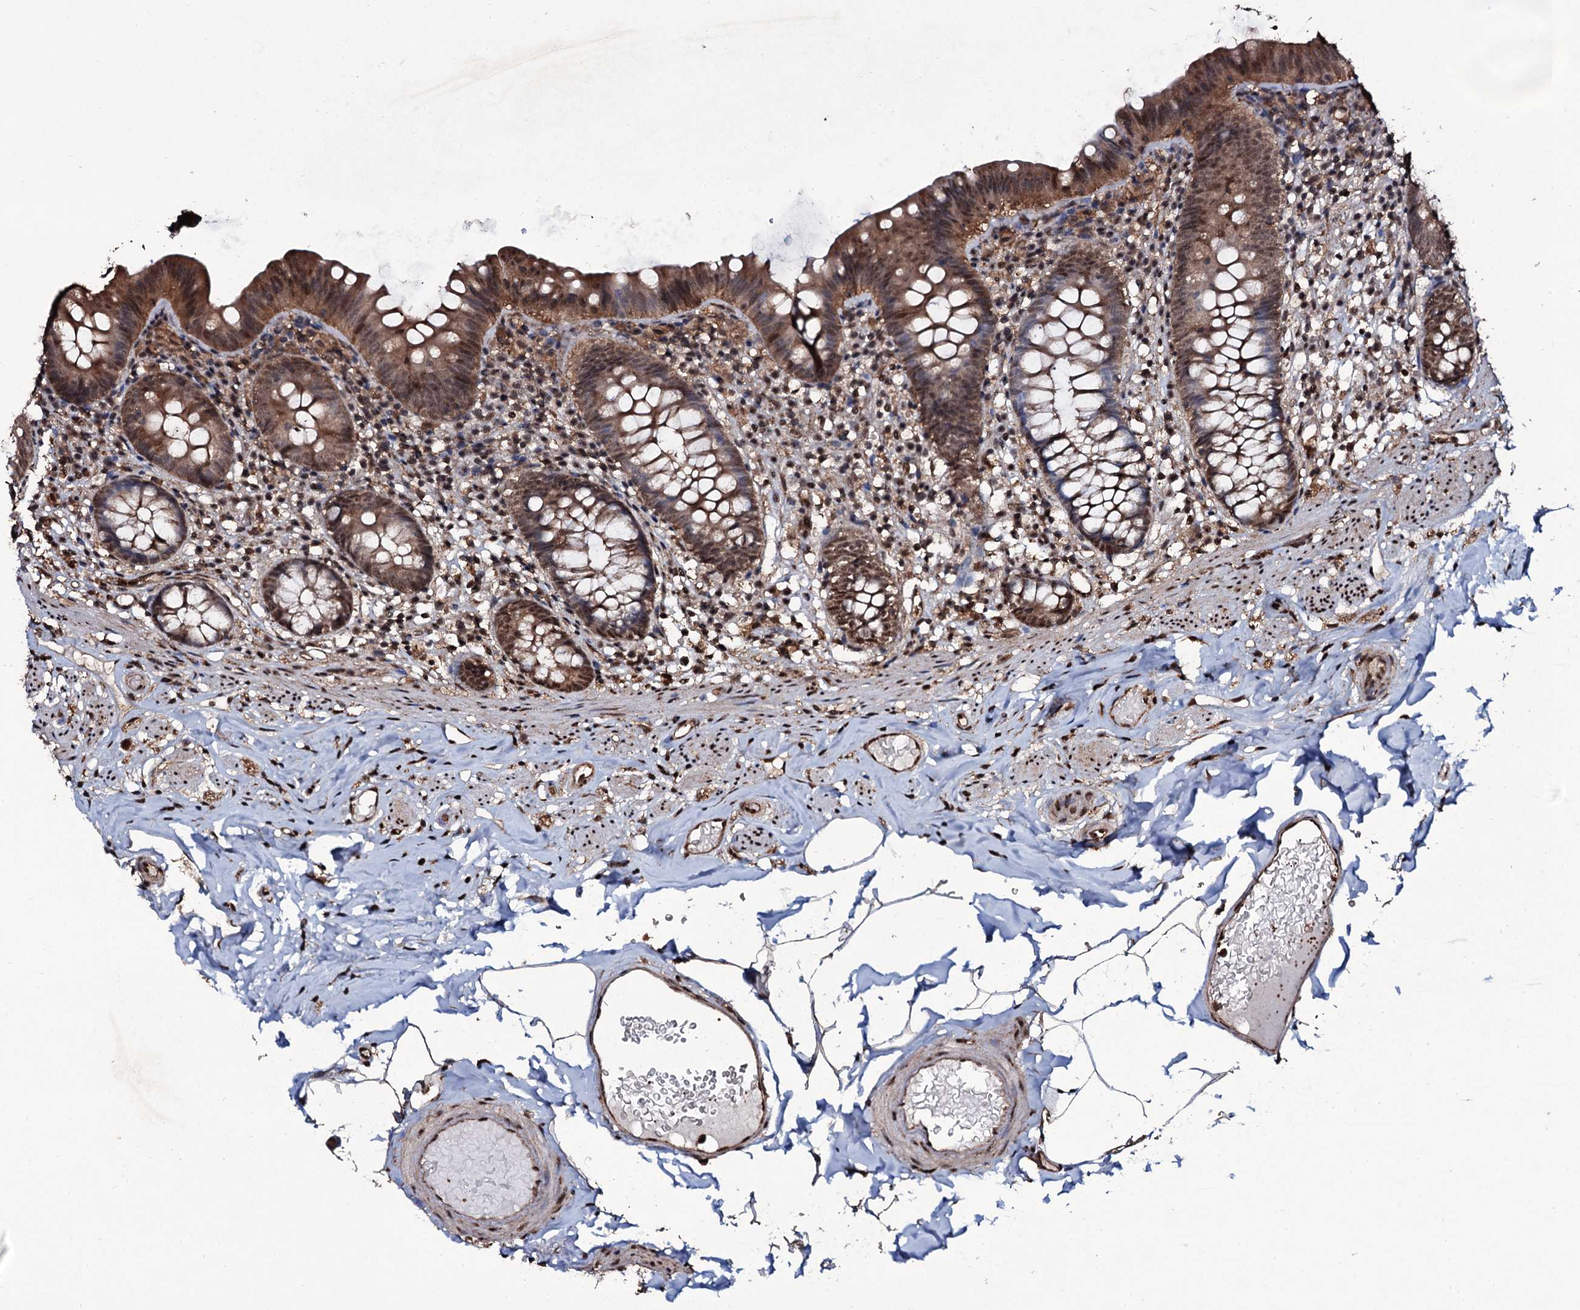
{"staining": {"intensity": "moderate", "quantity": ">75%", "location": "cytoplasmic/membranous,nuclear"}, "tissue": "appendix", "cell_type": "Glandular cells", "image_type": "normal", "snomed": [{"axis": "morphology", "description": "Normal tissue, NOS"}, {"axis": "topography", "description": "Appendix"}], "caption": "Protein analysis of normal appendix reveals moderate cytoplasmic/membranous,nuclear staining in approximately >75% of glandular cells. The protein is shown in brown color, while the nuclei are stained blue.", "gene": "COG6", "patient": {"sex": "male", "age": 55}}